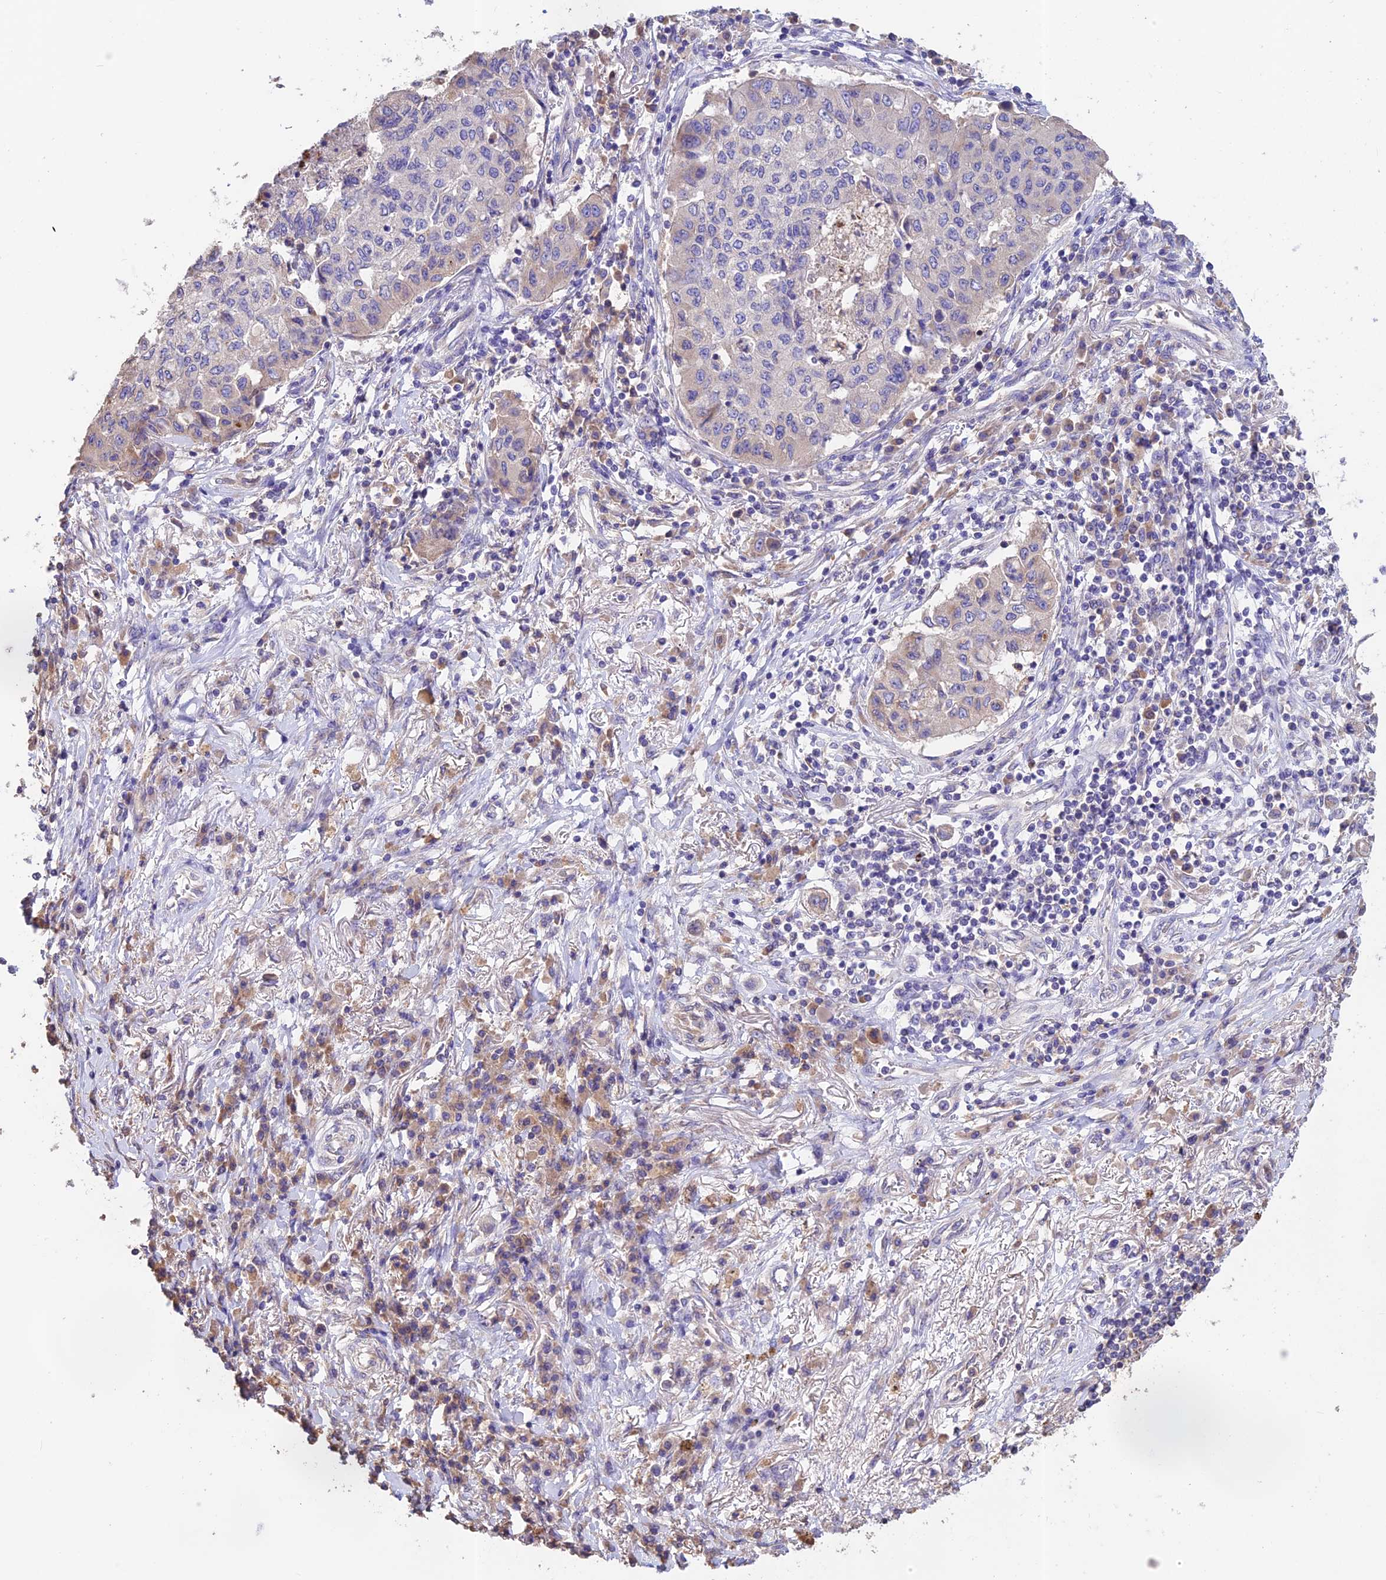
{"staining": {"intensity": "weak", "quantity": "<25%", "location": "cytoplasmic/membranous"}, "tissue": "lung cancer", "cell_type": "Tumor cells", "image_type": "cancer", "snomed": [{"axis": "morphology", "description": "Squamous cell carcinoma, NOS"}, {"axis": "topography", "description": "Lung"}], "caption": "Protein analysis of squamous cell carcinoma (lung) shows no significant positivity in tumor cells.", "gene": "EMC3", "patient": {"sex": "male", "age": 74}}